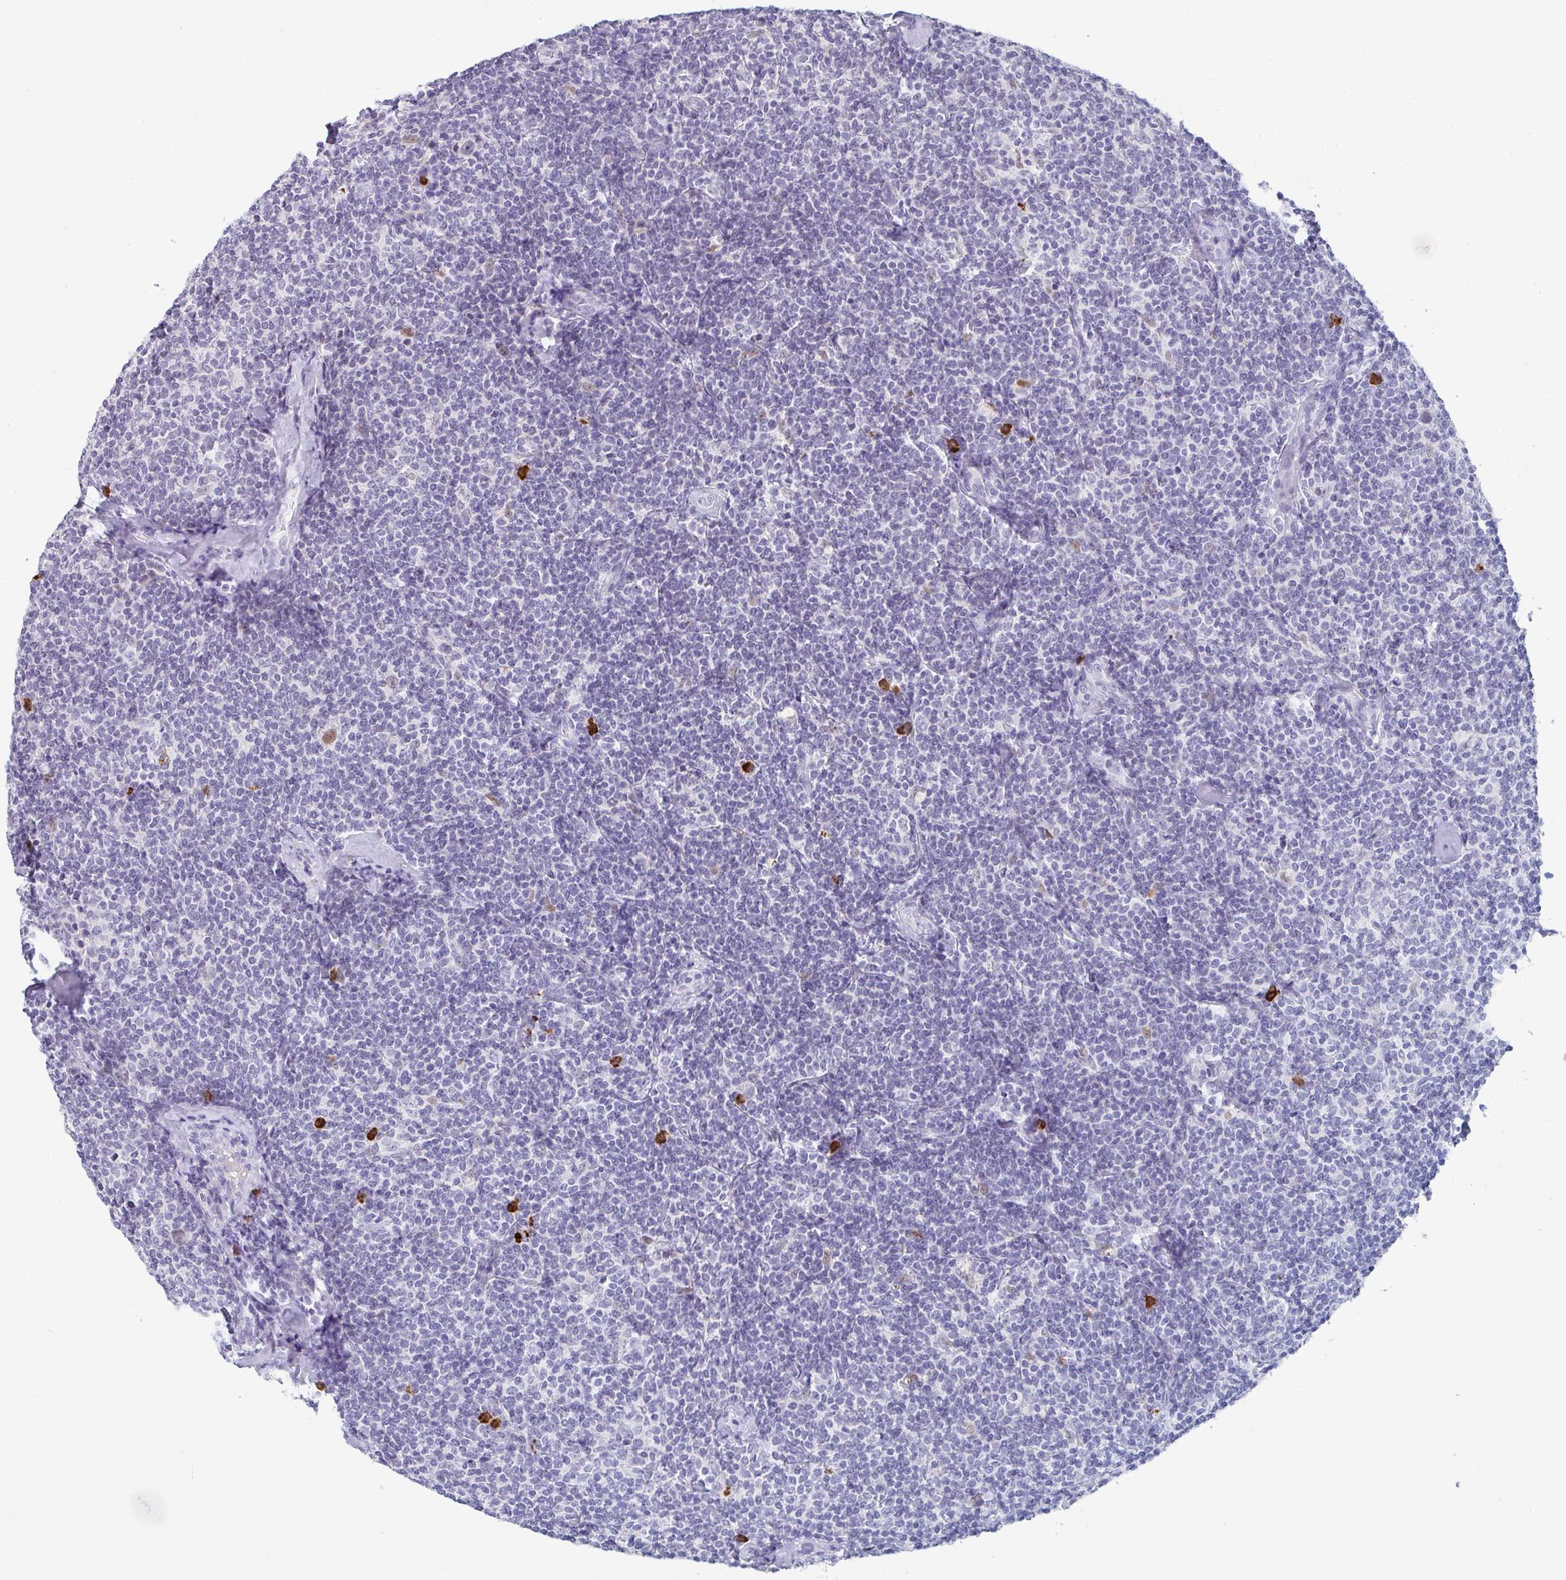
{"staining": {"intensity": "negative", "quantity": "none", "location": "none"}, "tissue": "lymphoma", "cell_type": "Tumor cells", "image_type": "cancer", "snomed": [{"axis": "morphology", "description": "Malignant lymphoma, non-Hodgkin's type, Low grade"}, {"axis": "topography", "description": "Lymph node"}], "caption": "Tumor cells are negative for protein expression in human lymphoma.", "gene": "RUBCN", "patient": {"sex": "female", "age": 56}}